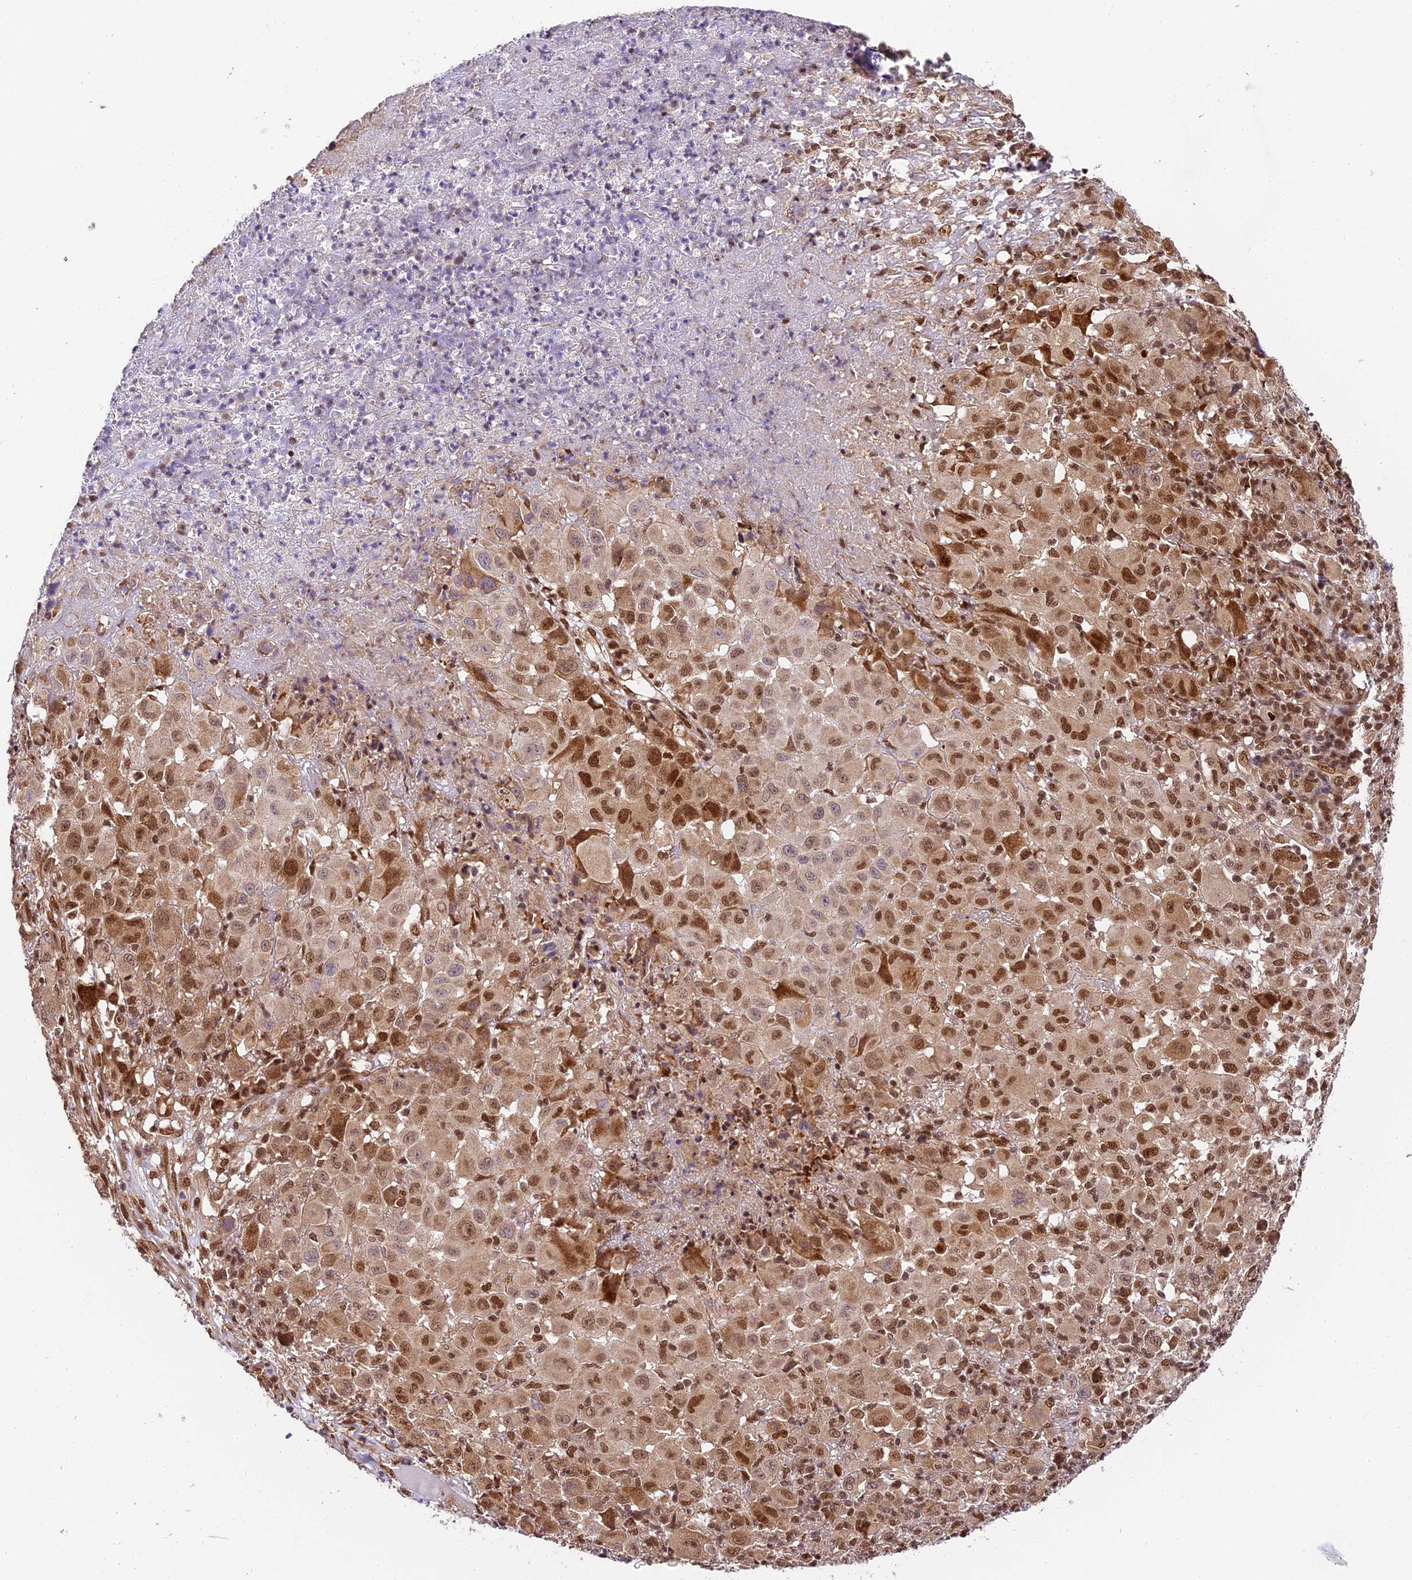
{"staining": {"intensity": "moderate", "quantity": ">75%", "location": "cytoplasmic/membranous,nuclear"}, "tissue": "melanoma", "cell_type": "Tumor cells", "image_type": "cancer", "snomed": [{"axis": "morphology", "description": "Malignant melanoma, NOS"}, {"axis": "topography", "description": "Skin"}], "caption": "The photomicrograph displays staining of melanoma, revealing moderate cytoplasmic/membranous and nuclear protein expression (brown color) within tumor cells.", "gene": "TRIM22", "patient": {"sex": "male", "age": 73}}